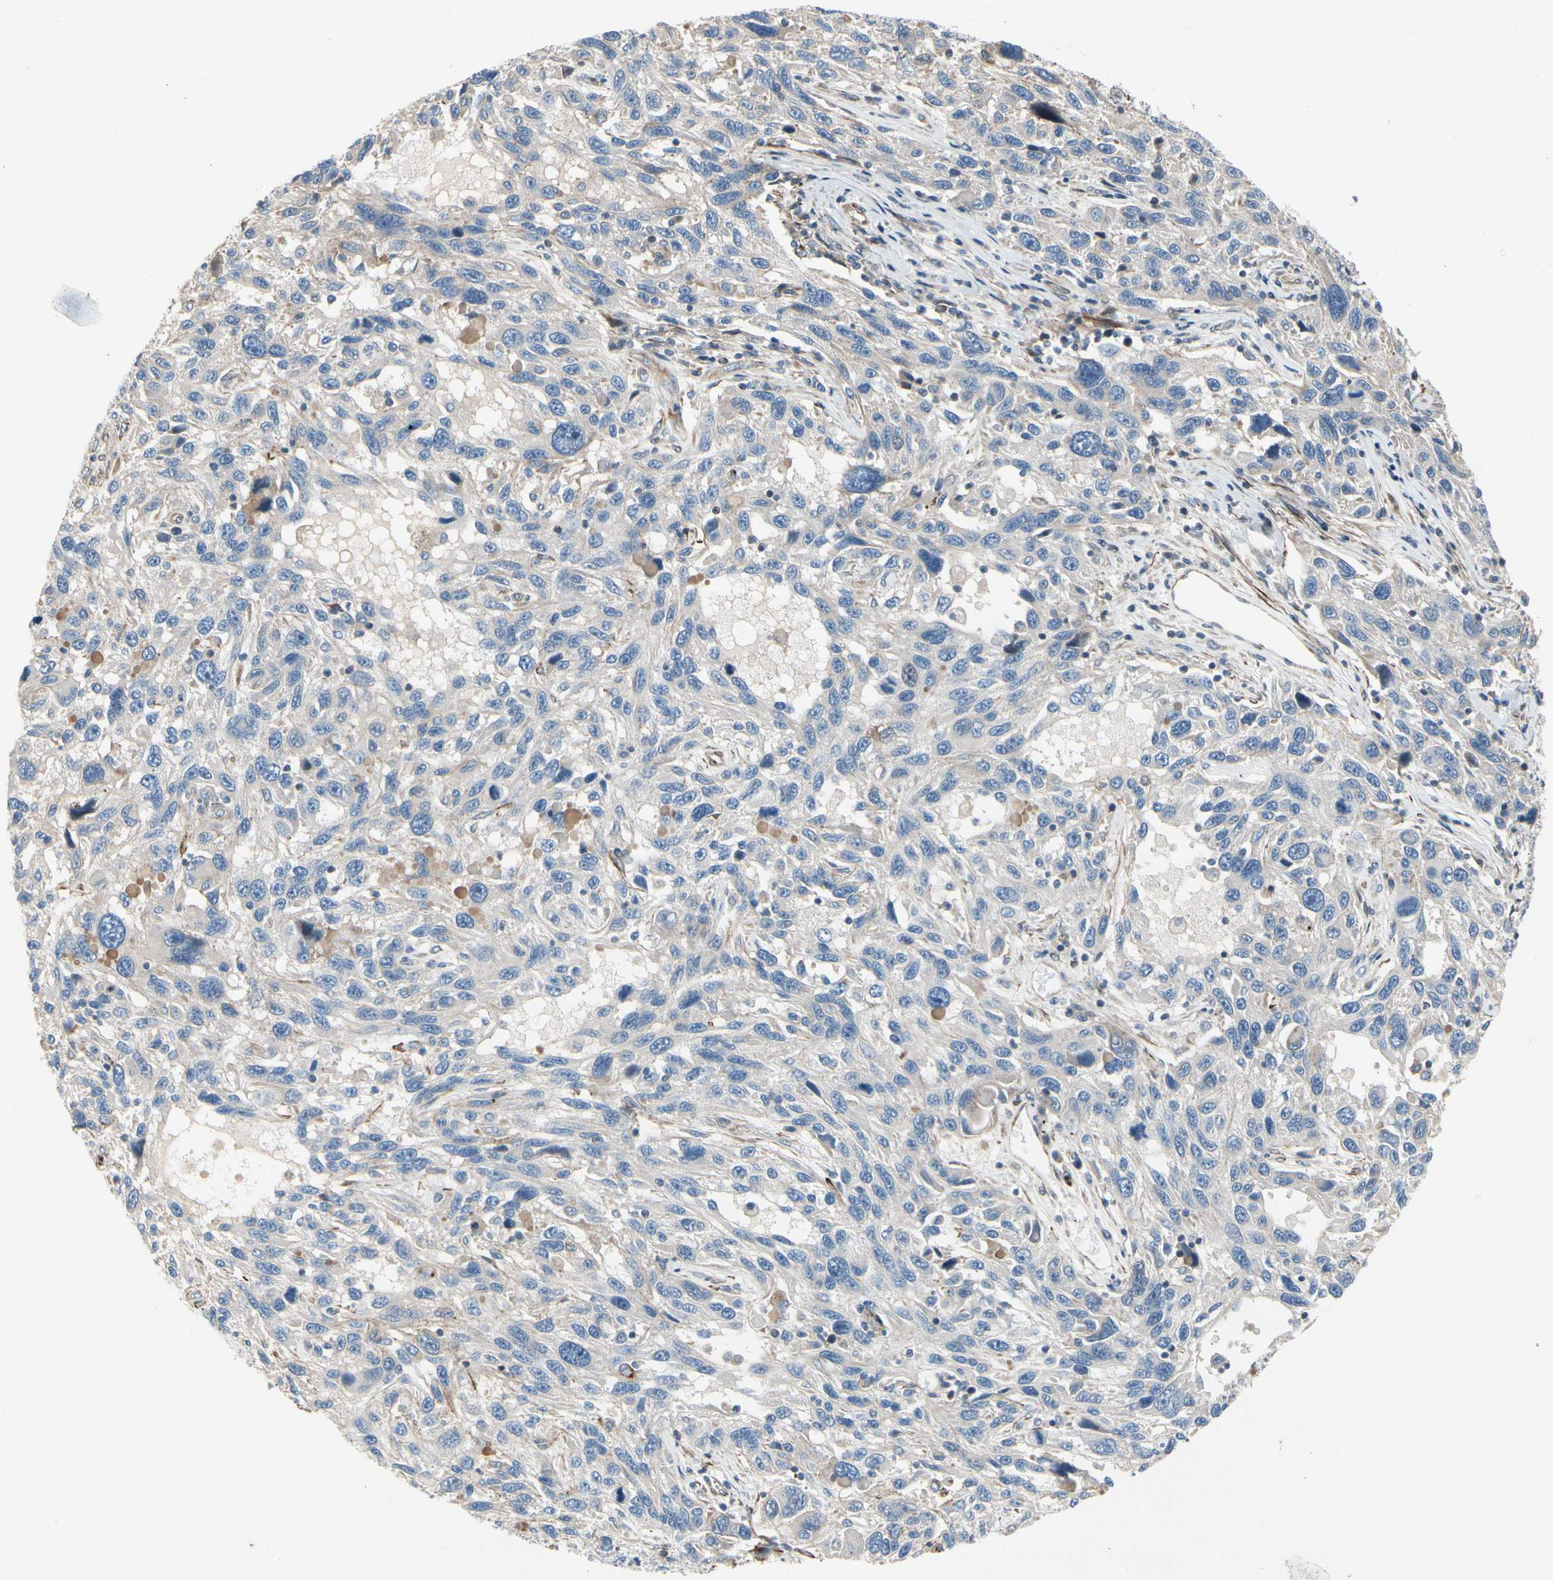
{"staining": {"intensity": "negative", "quantity": "none", "location": "none"}, "tissue": "melanoma", "cell_type": "Tumor cells", "image_type": "cancer", "snomed": [{"axis": "morphology", "description": "Malignant melanoma, NOS"}, {"axis": "topography", "description": "Skin"}], "caption": "Immunohistochemistry photomicrograph of neoplastic tissue: malignant melanoma stained with DAB shows no significant protein staining in tumor cells.", "gene": "TPM1", "patient": {"sex": "male", "age": 53}}